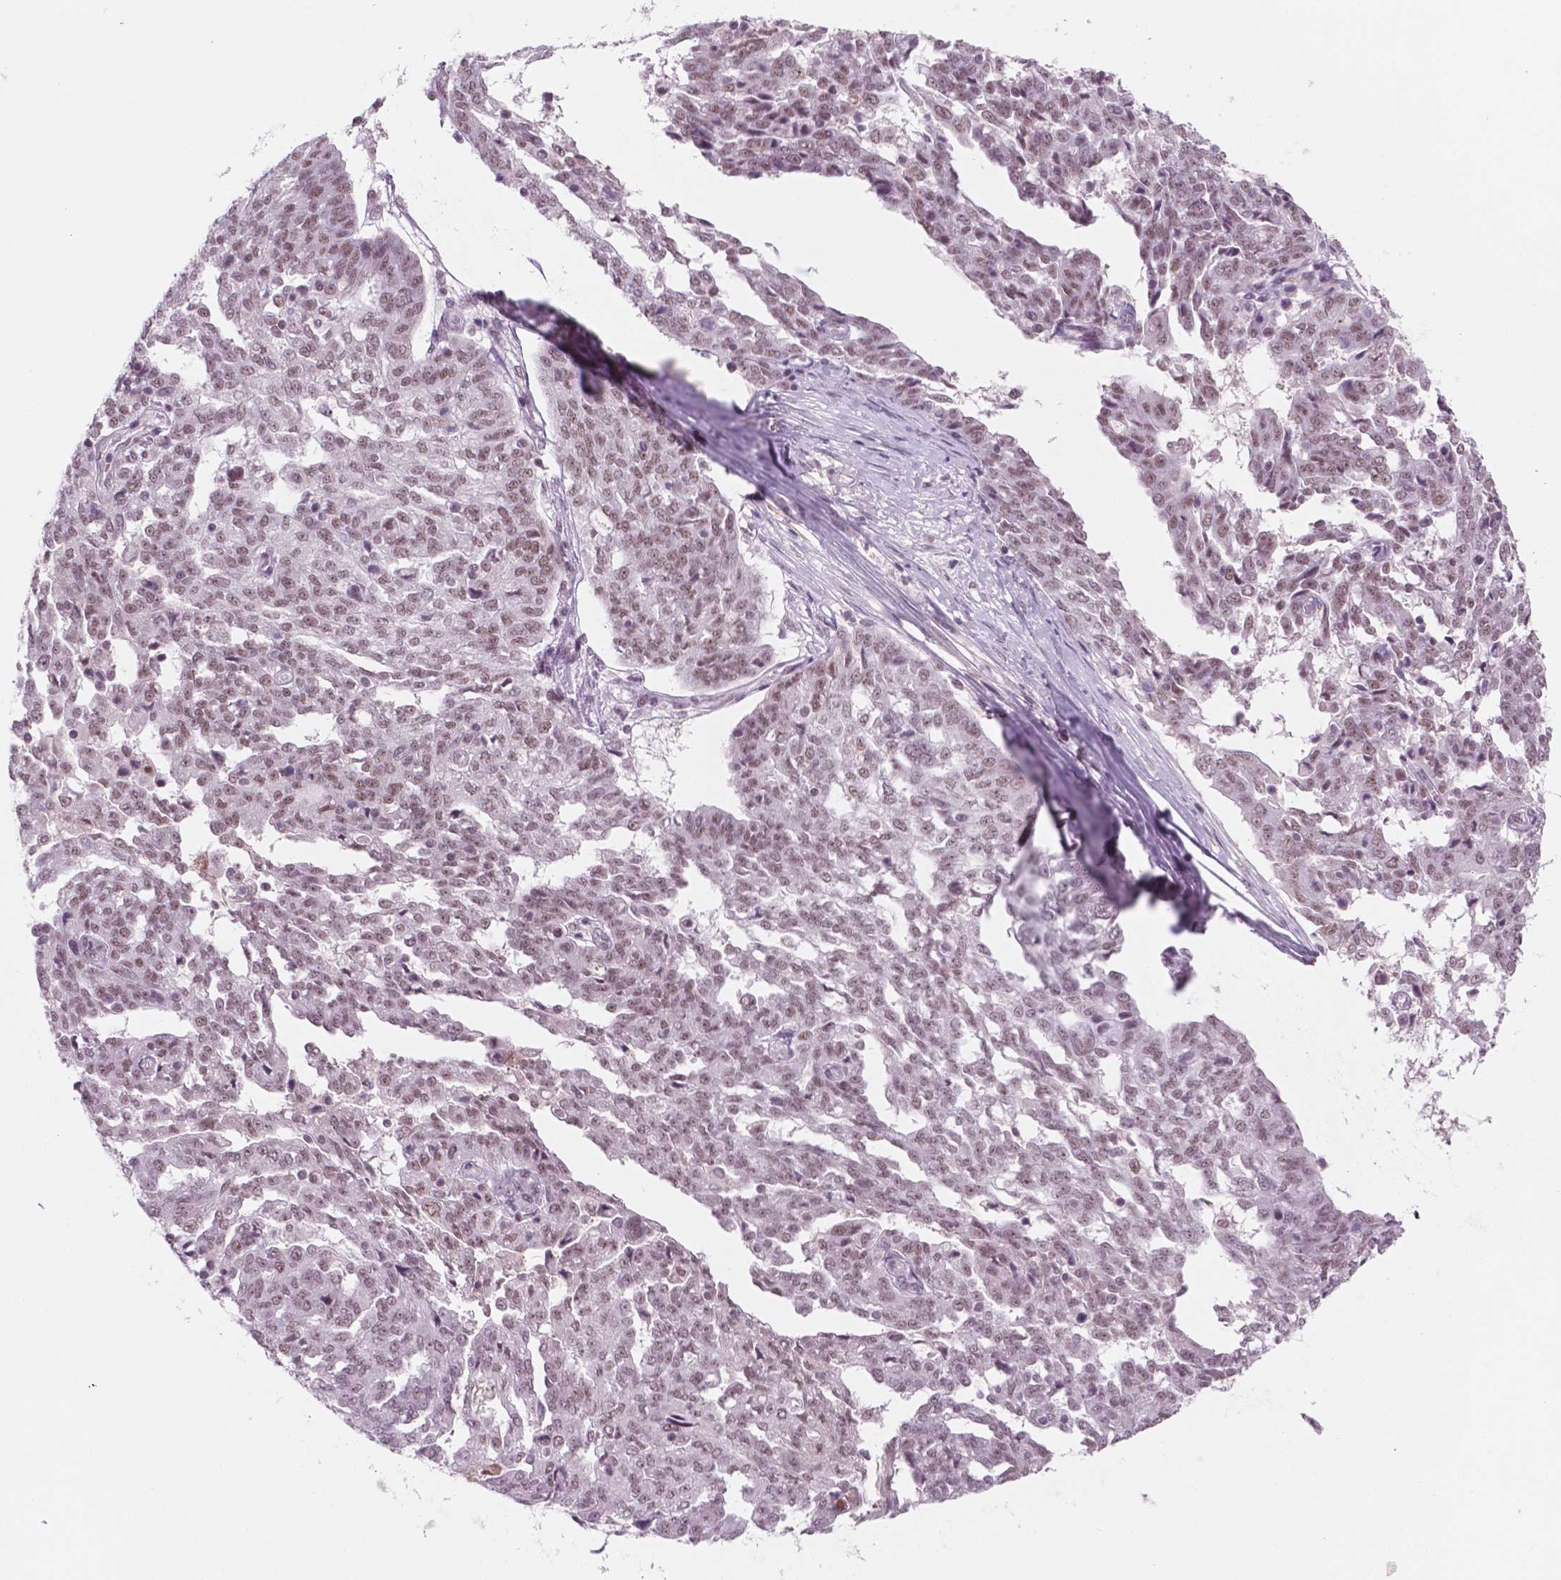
{"staining": {"intensity": "negative", "quantity": "none", "location": "none"}, "tissue": "ovarian cancer", "cell_type": "Tumor cells", "image_type": "cancer", "snomed": [{"axis": "morphology", "description": "Cystadenocarcinoma, serous, NOS"}, {"axis": "topography", "description": "Ovary"}], "caption": "IHC of human ovarian serous cystadenocarcinoma demonstrates no staining in tumor cells.", "gene": "CTR9", "patient": {"sex": "female", "age": 67}}